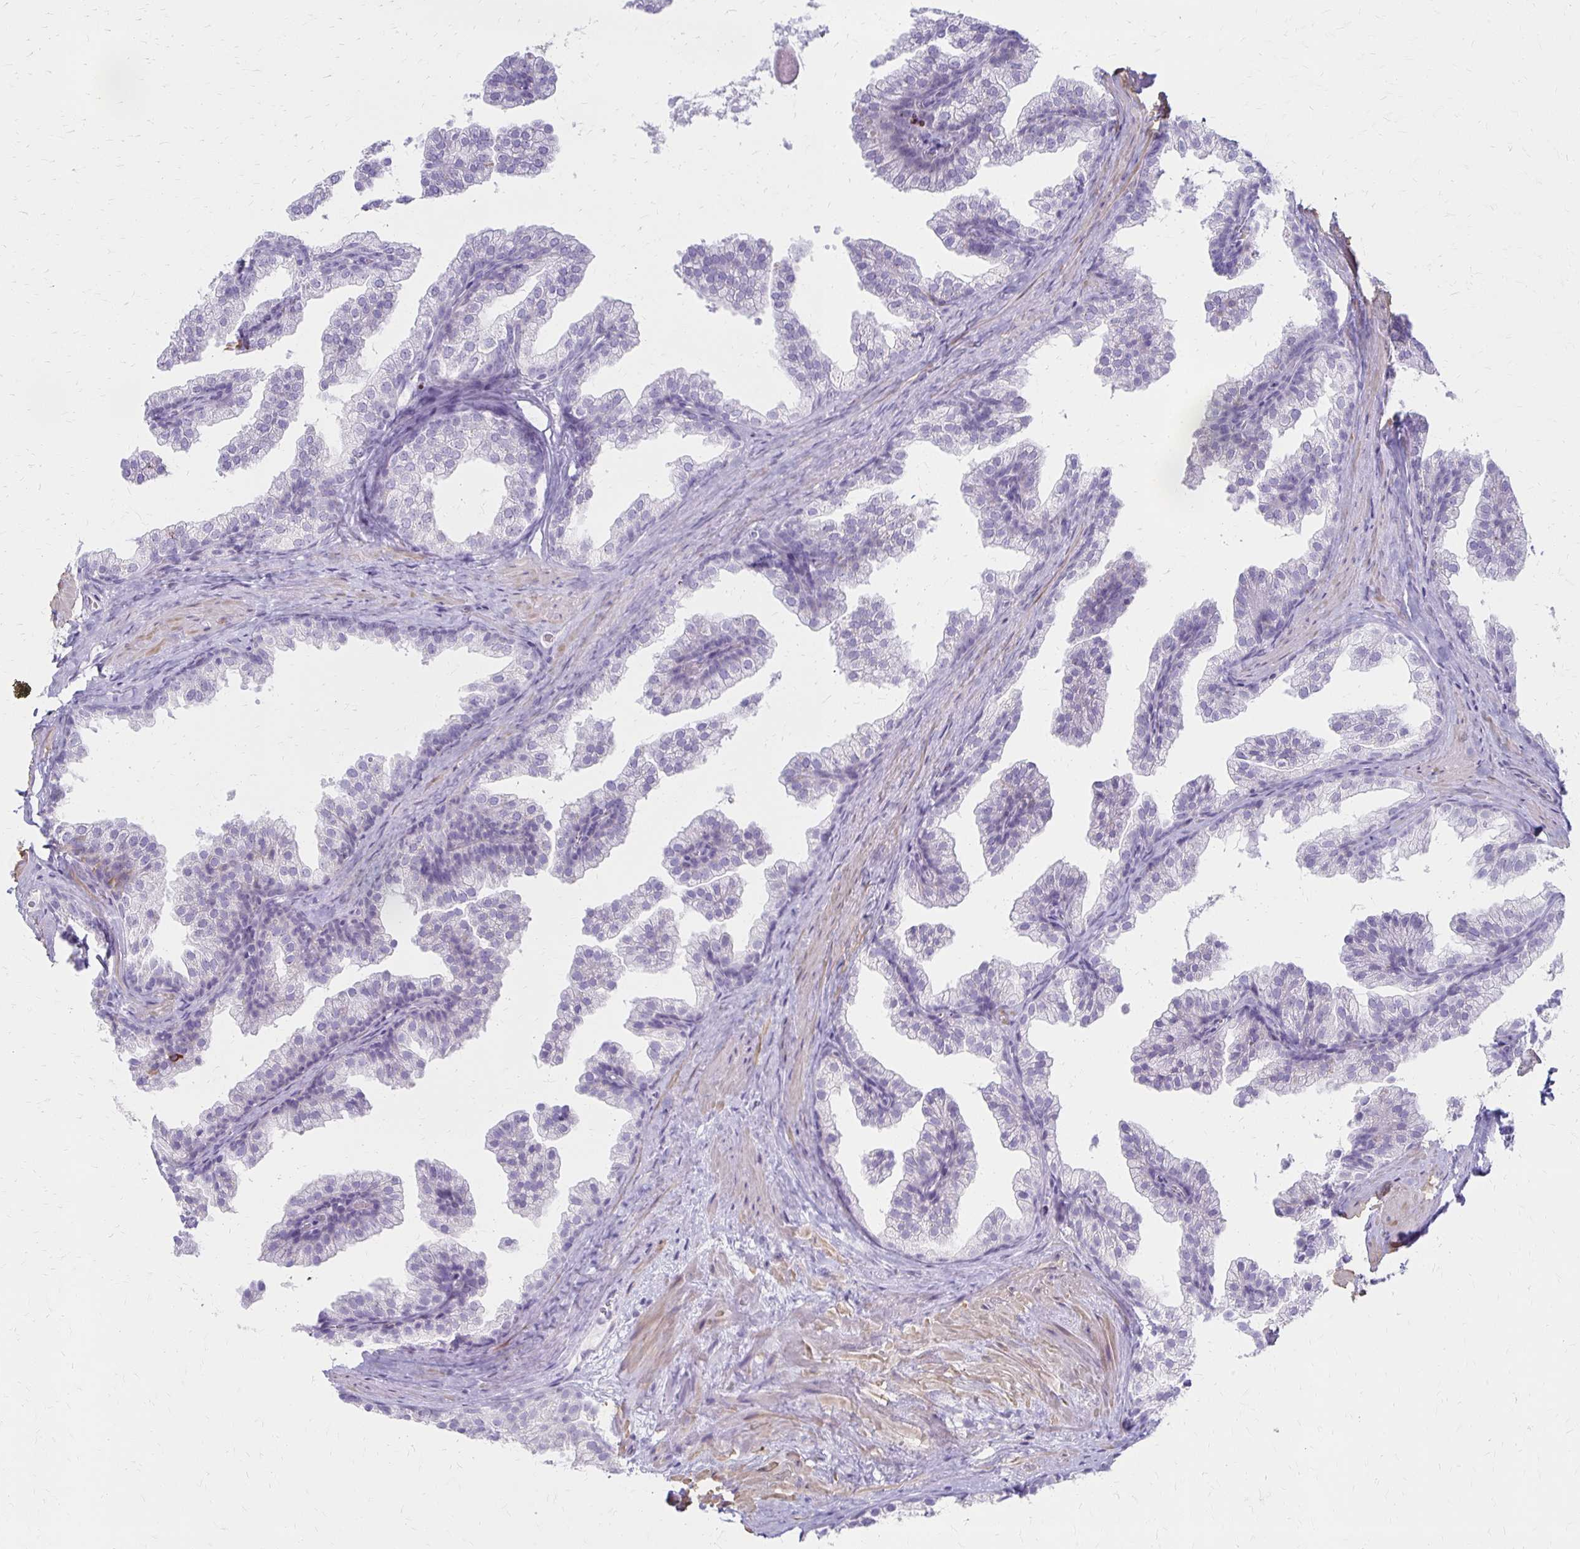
{"staining": {"intensity": "negative", "quantity": "none", "location": "none"}, "tissue": "prostate", "cell_type": "Glandular cells", "image_type": "normal", "snomed": [{"axis": "morphology", "description": "Normal tissue, NOS"}, {"axis": "topography", "description": "Prostate"}], "caption": "Glandular cells are negative for protein expression in unremarkable human prostate. (DAB immunohistochemistry (IHC) visualized using brightfield microscopy, high magnification).", "gene": "IVL", "patient": {"sex": "male", "age": 37}}